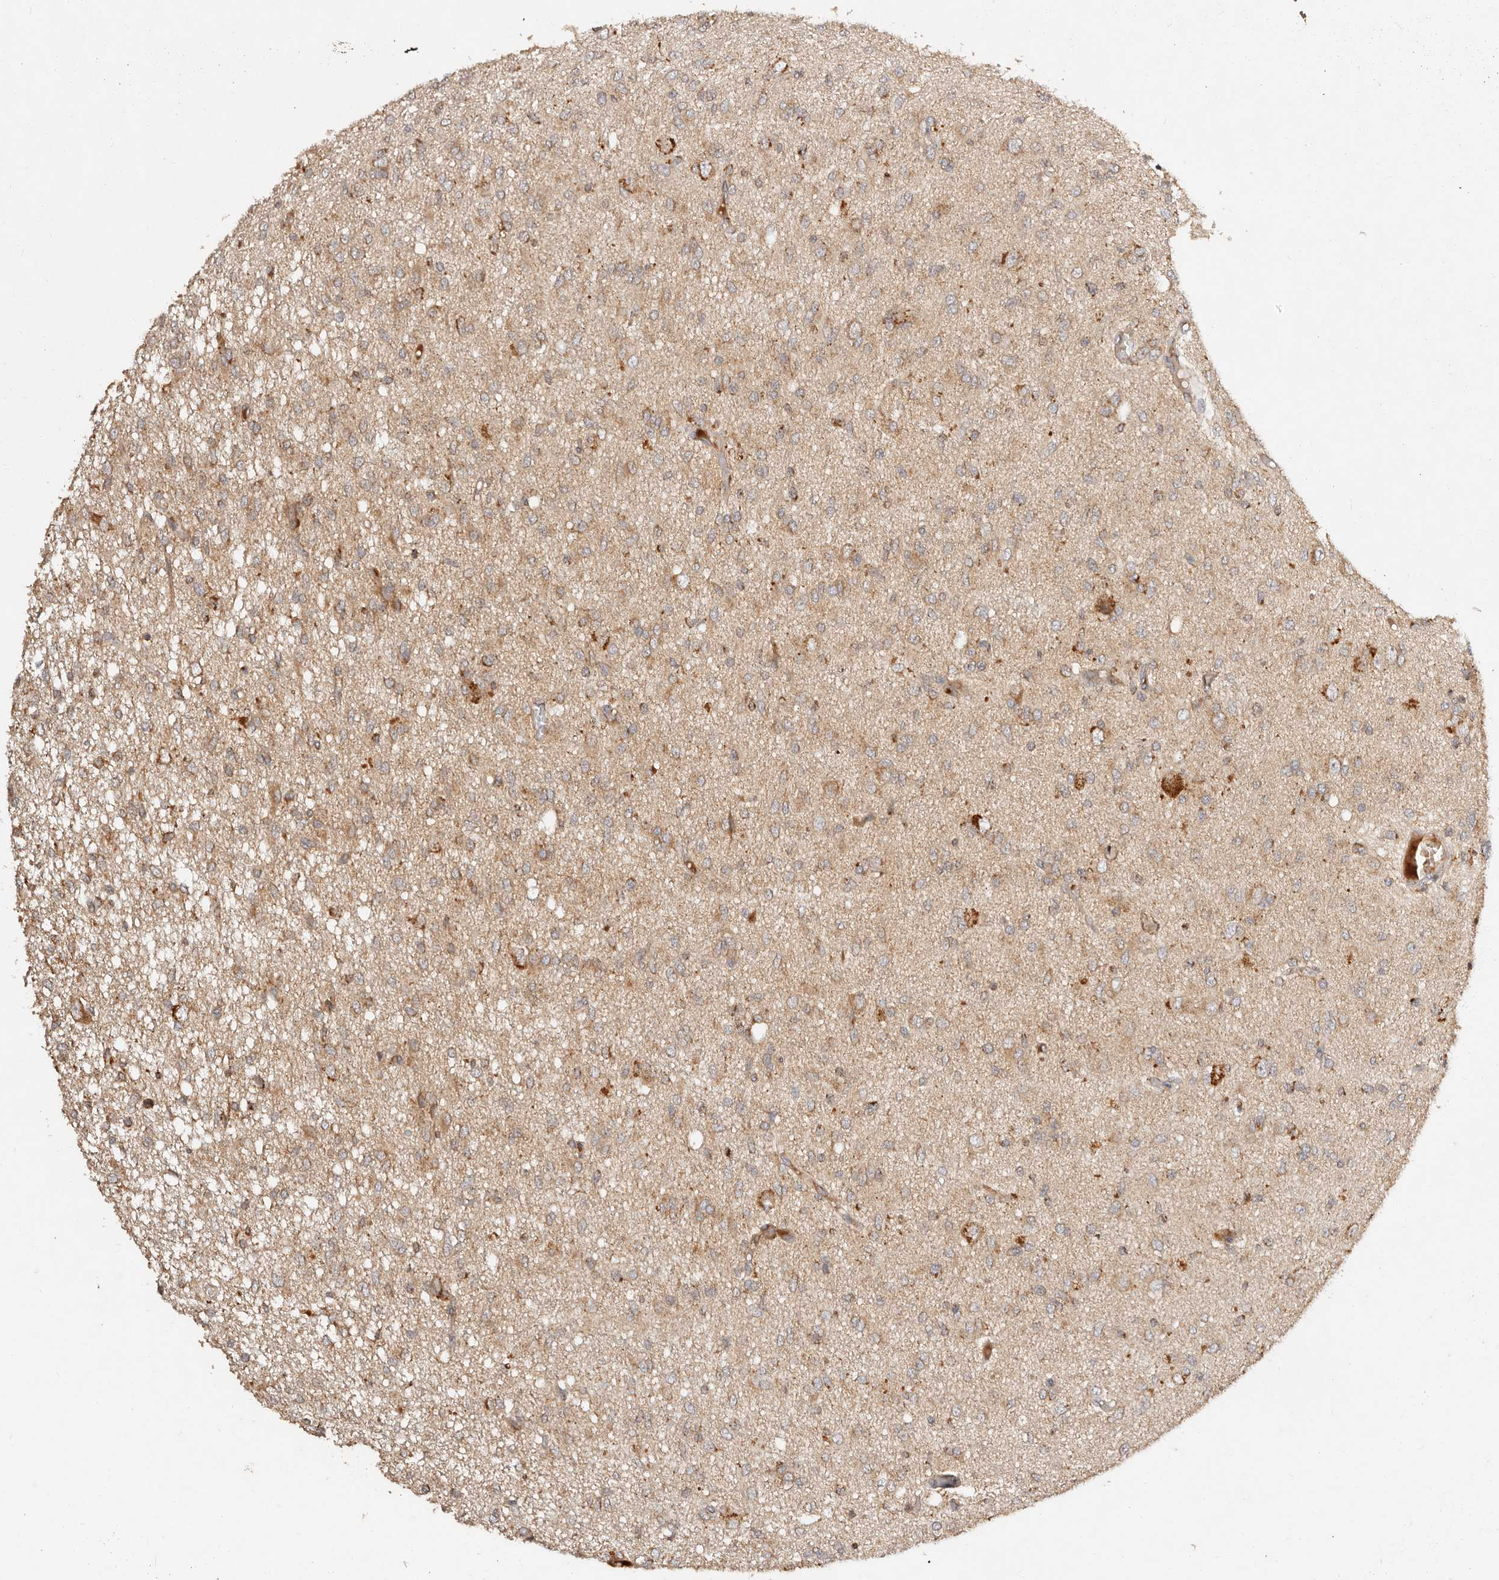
{"staining": {"intensity": "weak", "quantity": ">75%", "location": "cytoplasmic/membranous"}, "tissue": "glioma", "cell_type": "Tumor cells", "image_type": "cancer", "snomed": [{"axis": "morphology", "description": "Glioma, malignant, High grade"}, {"axis": "topography", "description": "Brain"}], "caption": "Immunohistochemistry histopathology image of neoplastic tissue: human high-grade glioma (malignant) stained using immunohistochemistry (IHC) displays low levels of weak protein expression localized specifically in the cytoplasmic/membranous of tumor cells, appearing as a cytoplasmic/membranous brown color.", "gene": "DENND11", "patient": {"sex": "female", "age": 59}}